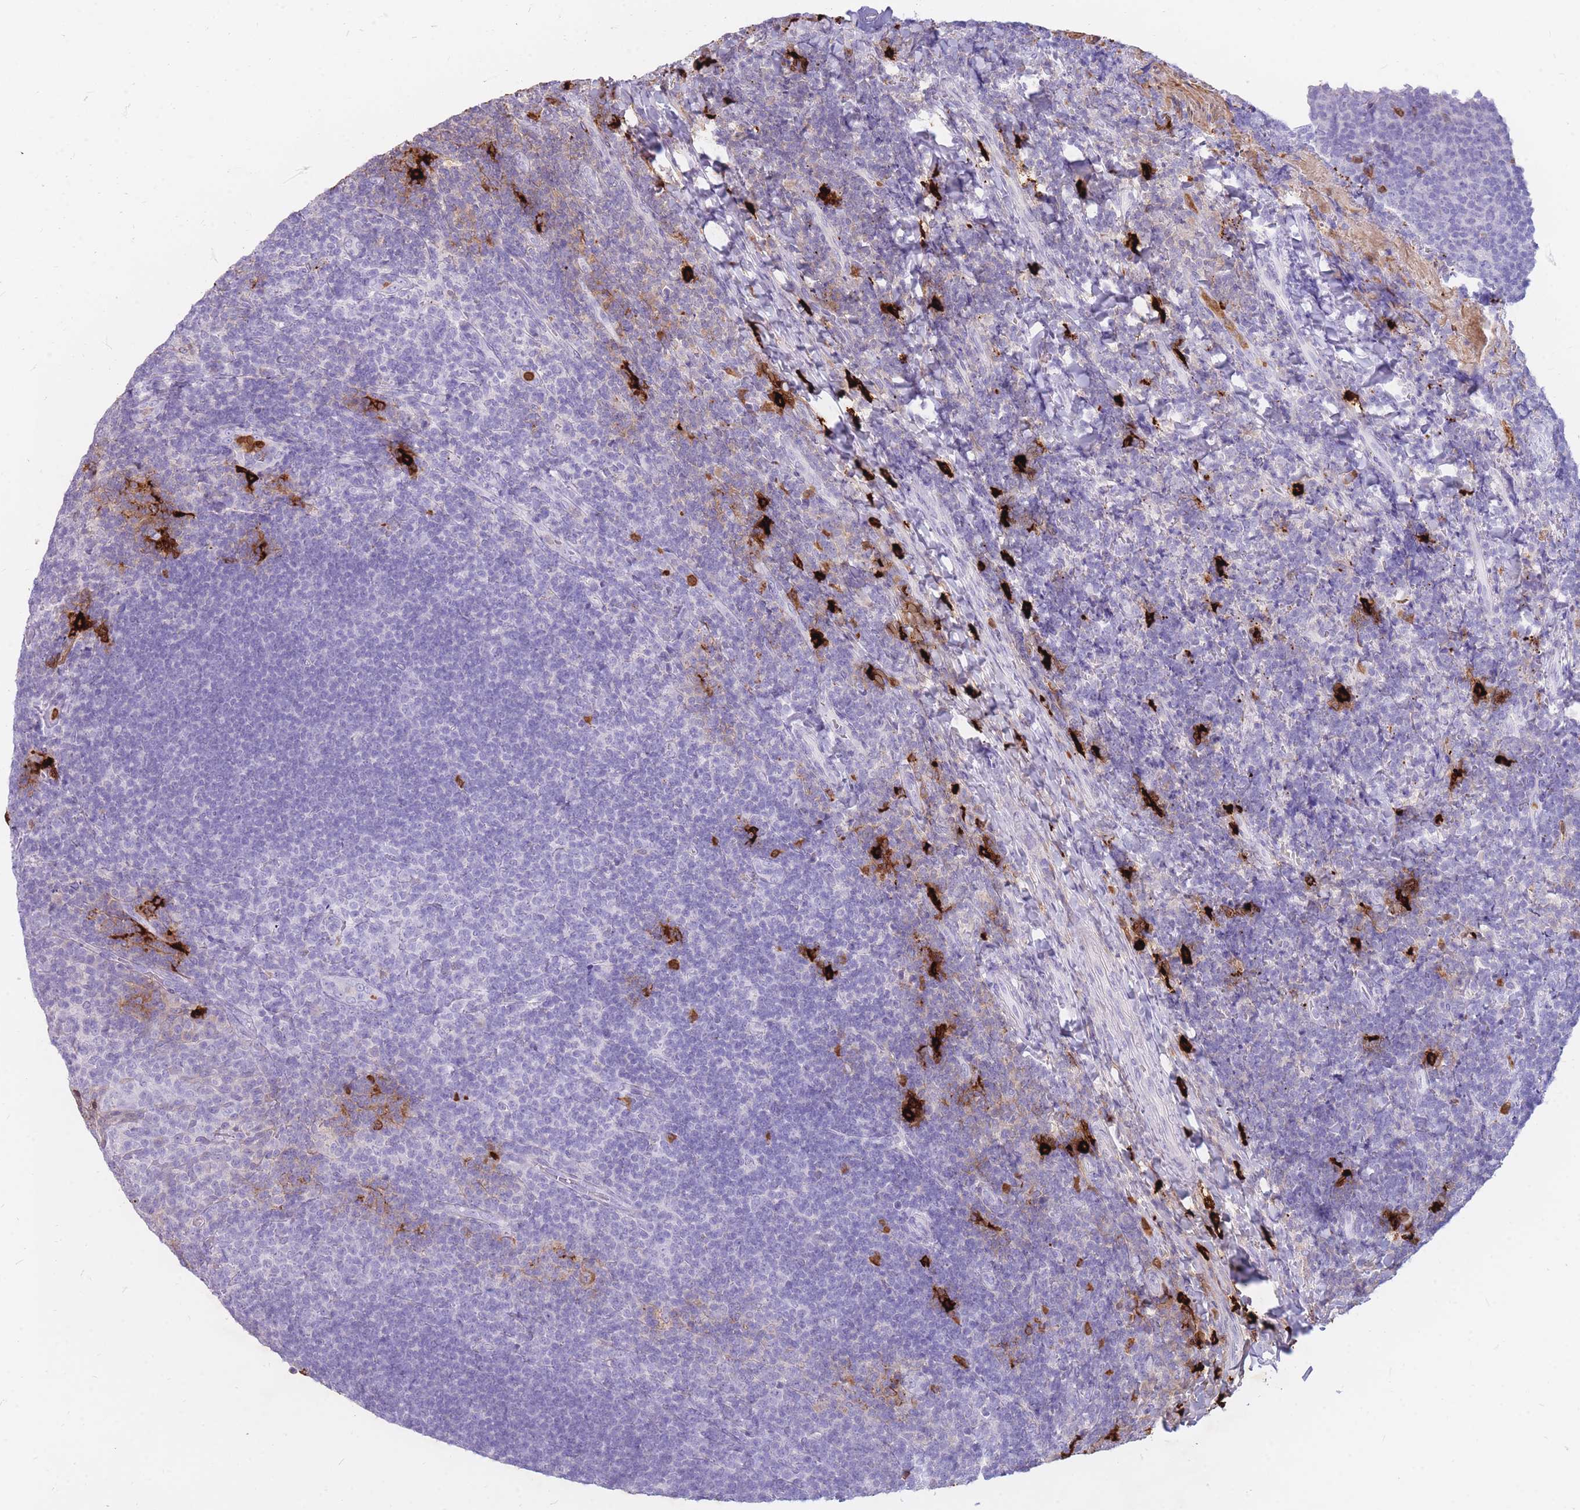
{"staining": {"intensity": "negative", "quantity": "none", "location": "none"}, "tissue": "tonsil", "cell_type": "Germinal center cells", "image_type": "normal", "snomed": [{"axis": "morphology", "description": "Normal tissue, NOS"}, {"axis": "topography", "description": "Tonsil"}], "caption": "Immunohistochemical staining of benign human tonsil demonstrates no significant staining in germinal center cells.", "gene": "TPSAB1", "patient": {"sex": "female", "age": 10}}